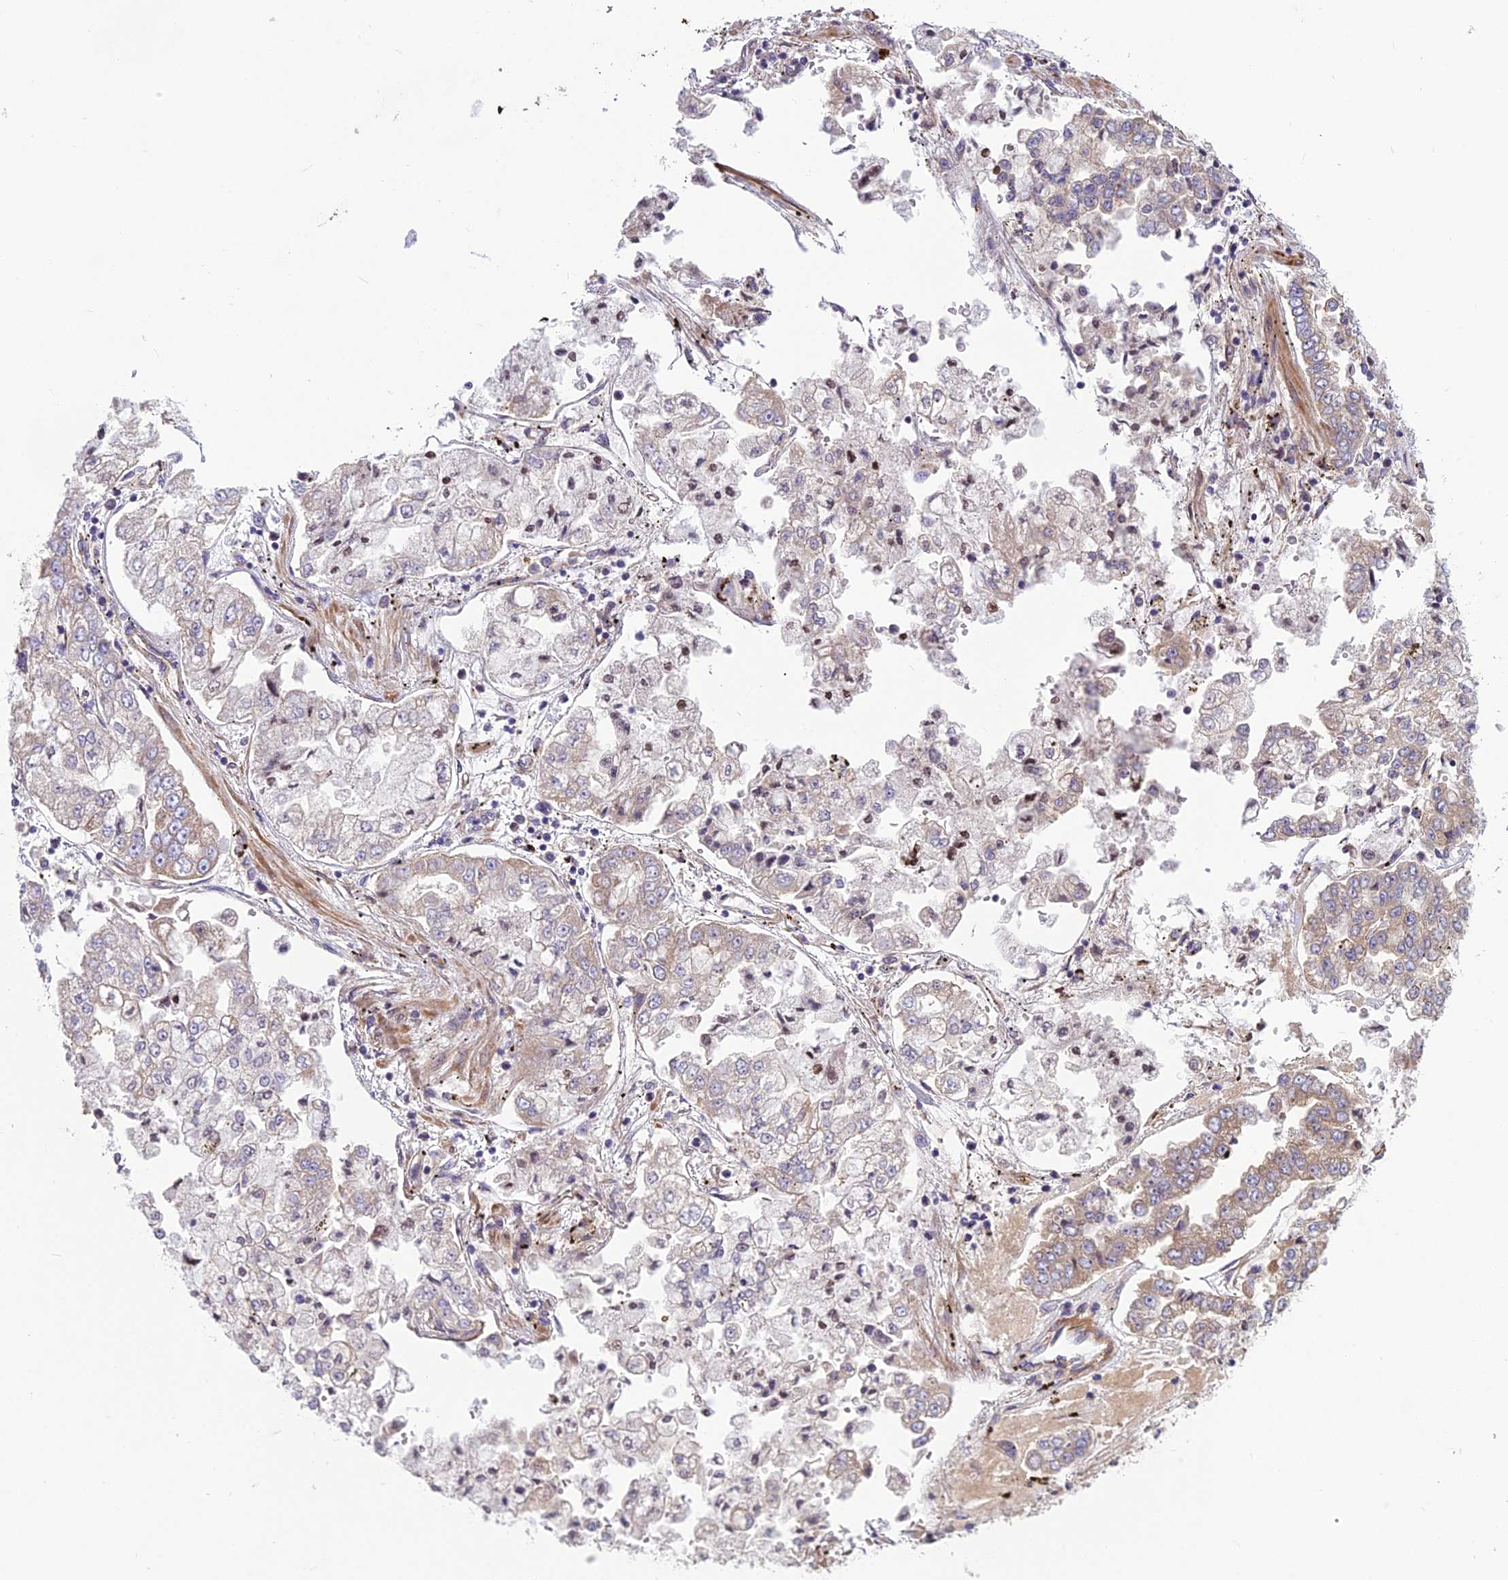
{"staining": {"intensity": "weak", "quantity": "<25%", "location": "cytoplasmic/membranous"}, "tissue": "stomach cancer", "cell_type": "Tumor cells", "image_type": "cancer", "snomed": [{"axis": "morphology", "description": "Adenocarcinoma, NOS"}, {"axis": "topography", "description": "Stomach"}], "caption": "Human stomach adenocarcinoma stained for a protein using immunohistochemistry (IHC) displays no staining in tumor cells.", "gene": "SPDL1", "patient": {"sex": "male", "age": 76}}